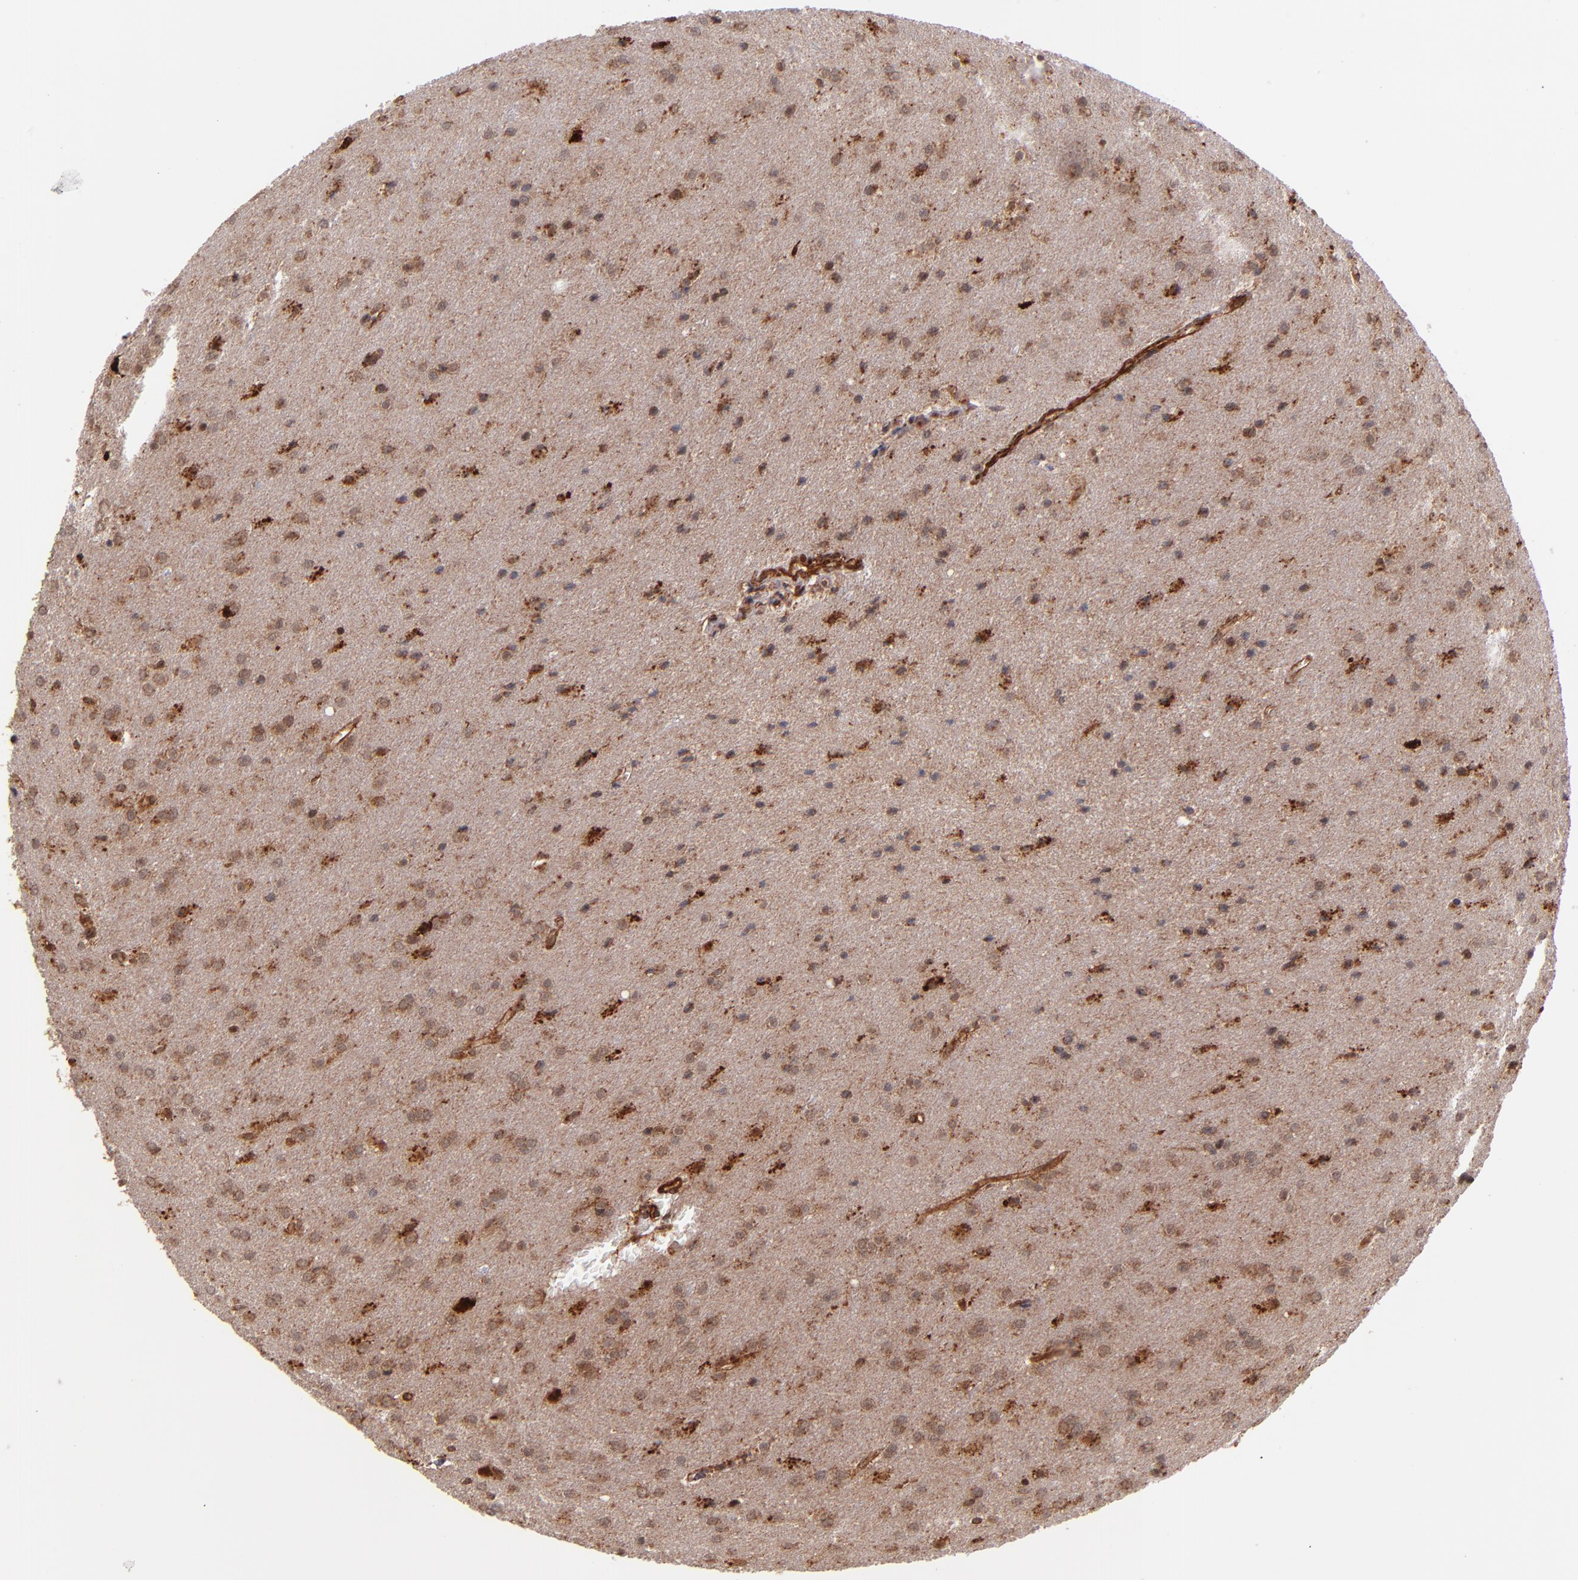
{"staining": {"intensity": "moderate", "quantity": "25%-75%", "location": "cytoplasmic/membranous,nuclear"}, "tissue": "glioma", "cell_type": "Tumor cells", "image_type": "cancer", "snomed": [{"axis": "morphology", "description": "Glioma, malignant, Low grade"}, {"axis": "topography", "description": "Brain"}], "caption": "Immunohistochemical staining of human malignant low-grade glioma reveals medium levels of moderate cytoplasmic/membranous and nuclear protein expression in approximately 25%-75% of tumor cells.", "gene": "STX8", "patient": {"sex": "female", "age": 32}}